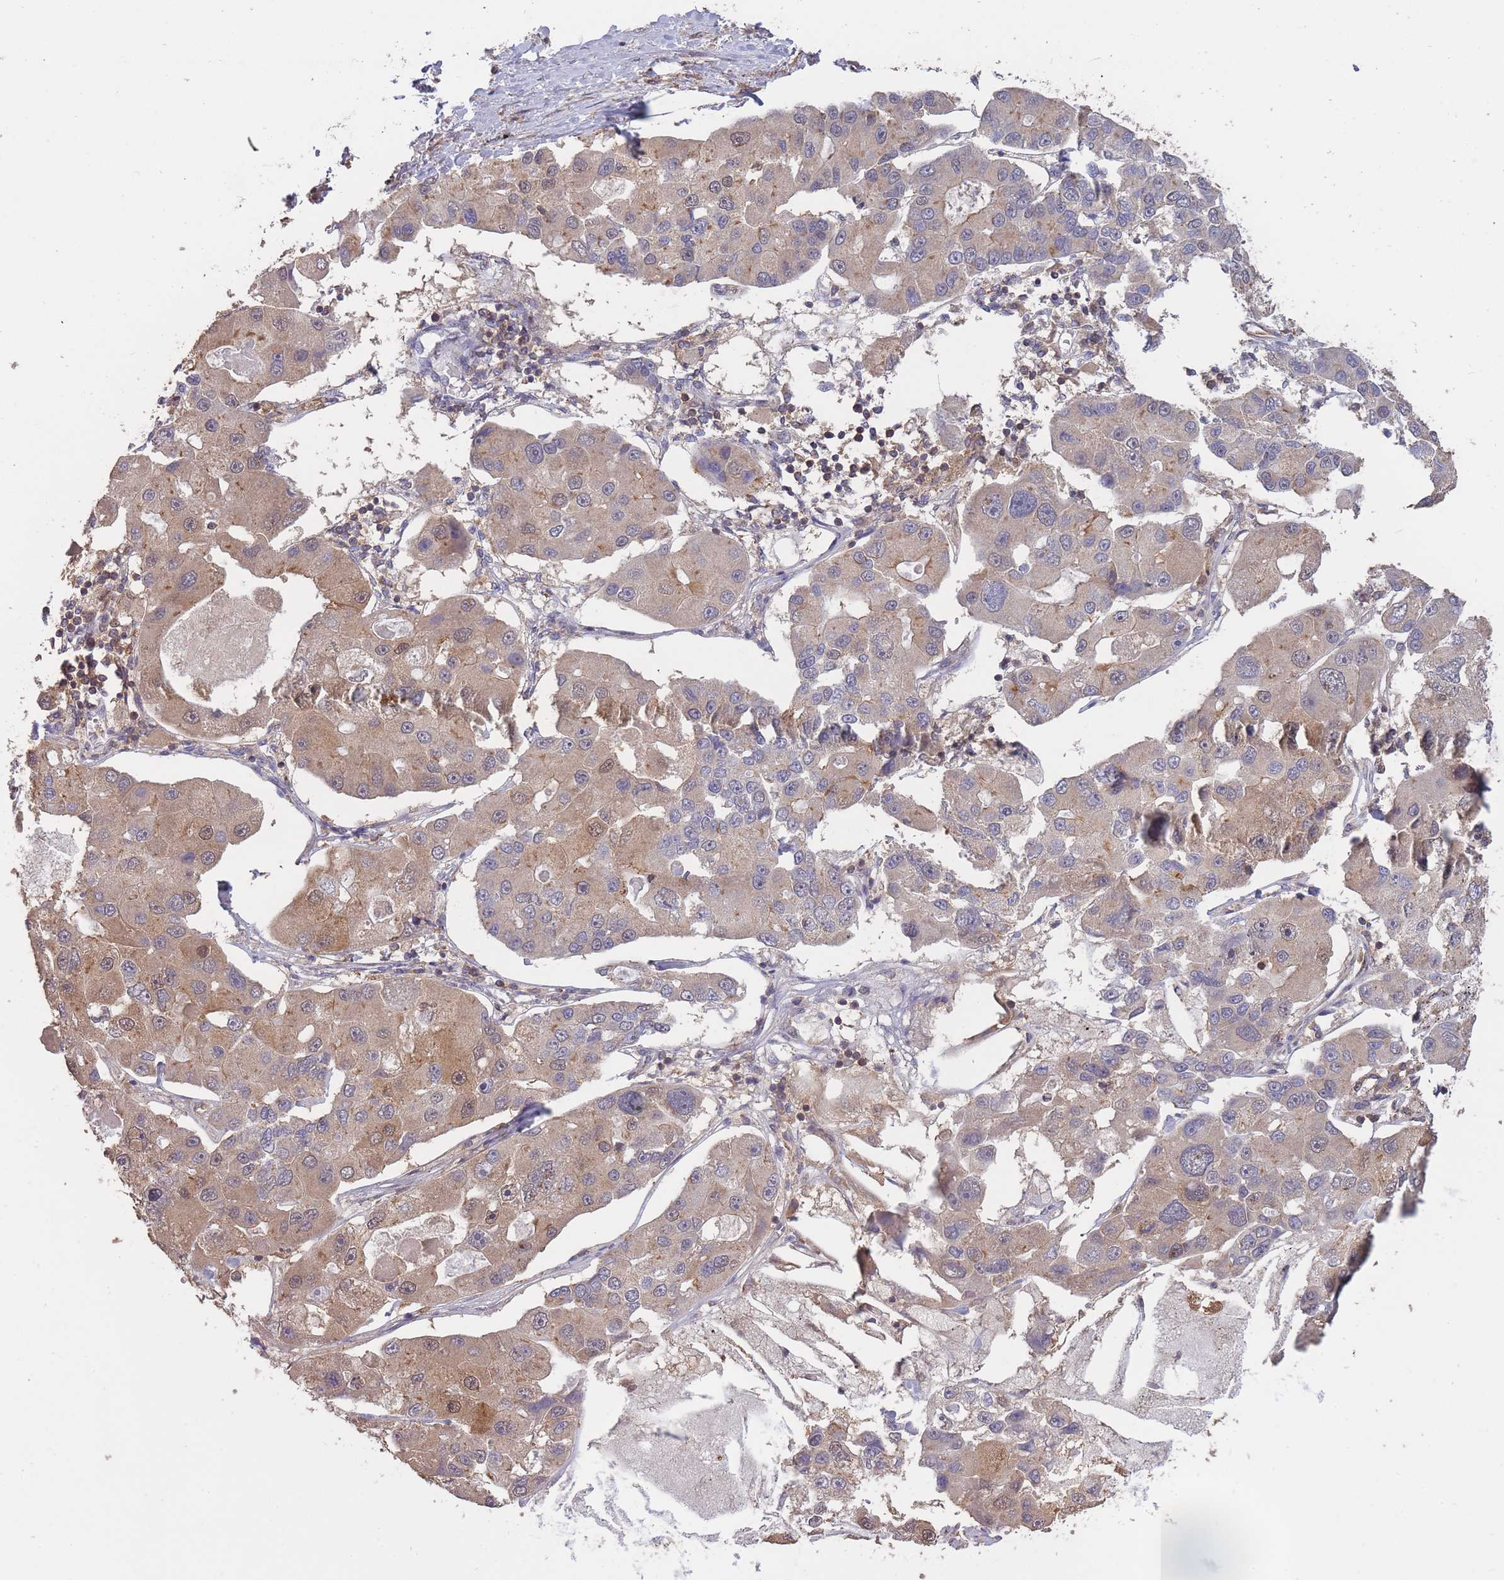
{"staining": {"intensity": "weak", "quantity": ">75%", "location": "cytoplasmic/membranous"}, "tissue": "lung cancer", "cell_type": "Tumor cells", "image_type": "cancer", "snomed": [{"axis": "morphology", "description": "Adenocarcinoma, NOS"}, {"axis": "topography", "description": "Lung"}], "caption": "Human lung cancer stained with a protein marker reveals weak staining in tumor cells.", "gene": "GMIP", "patient": {"sex": "female", "age": 54}}